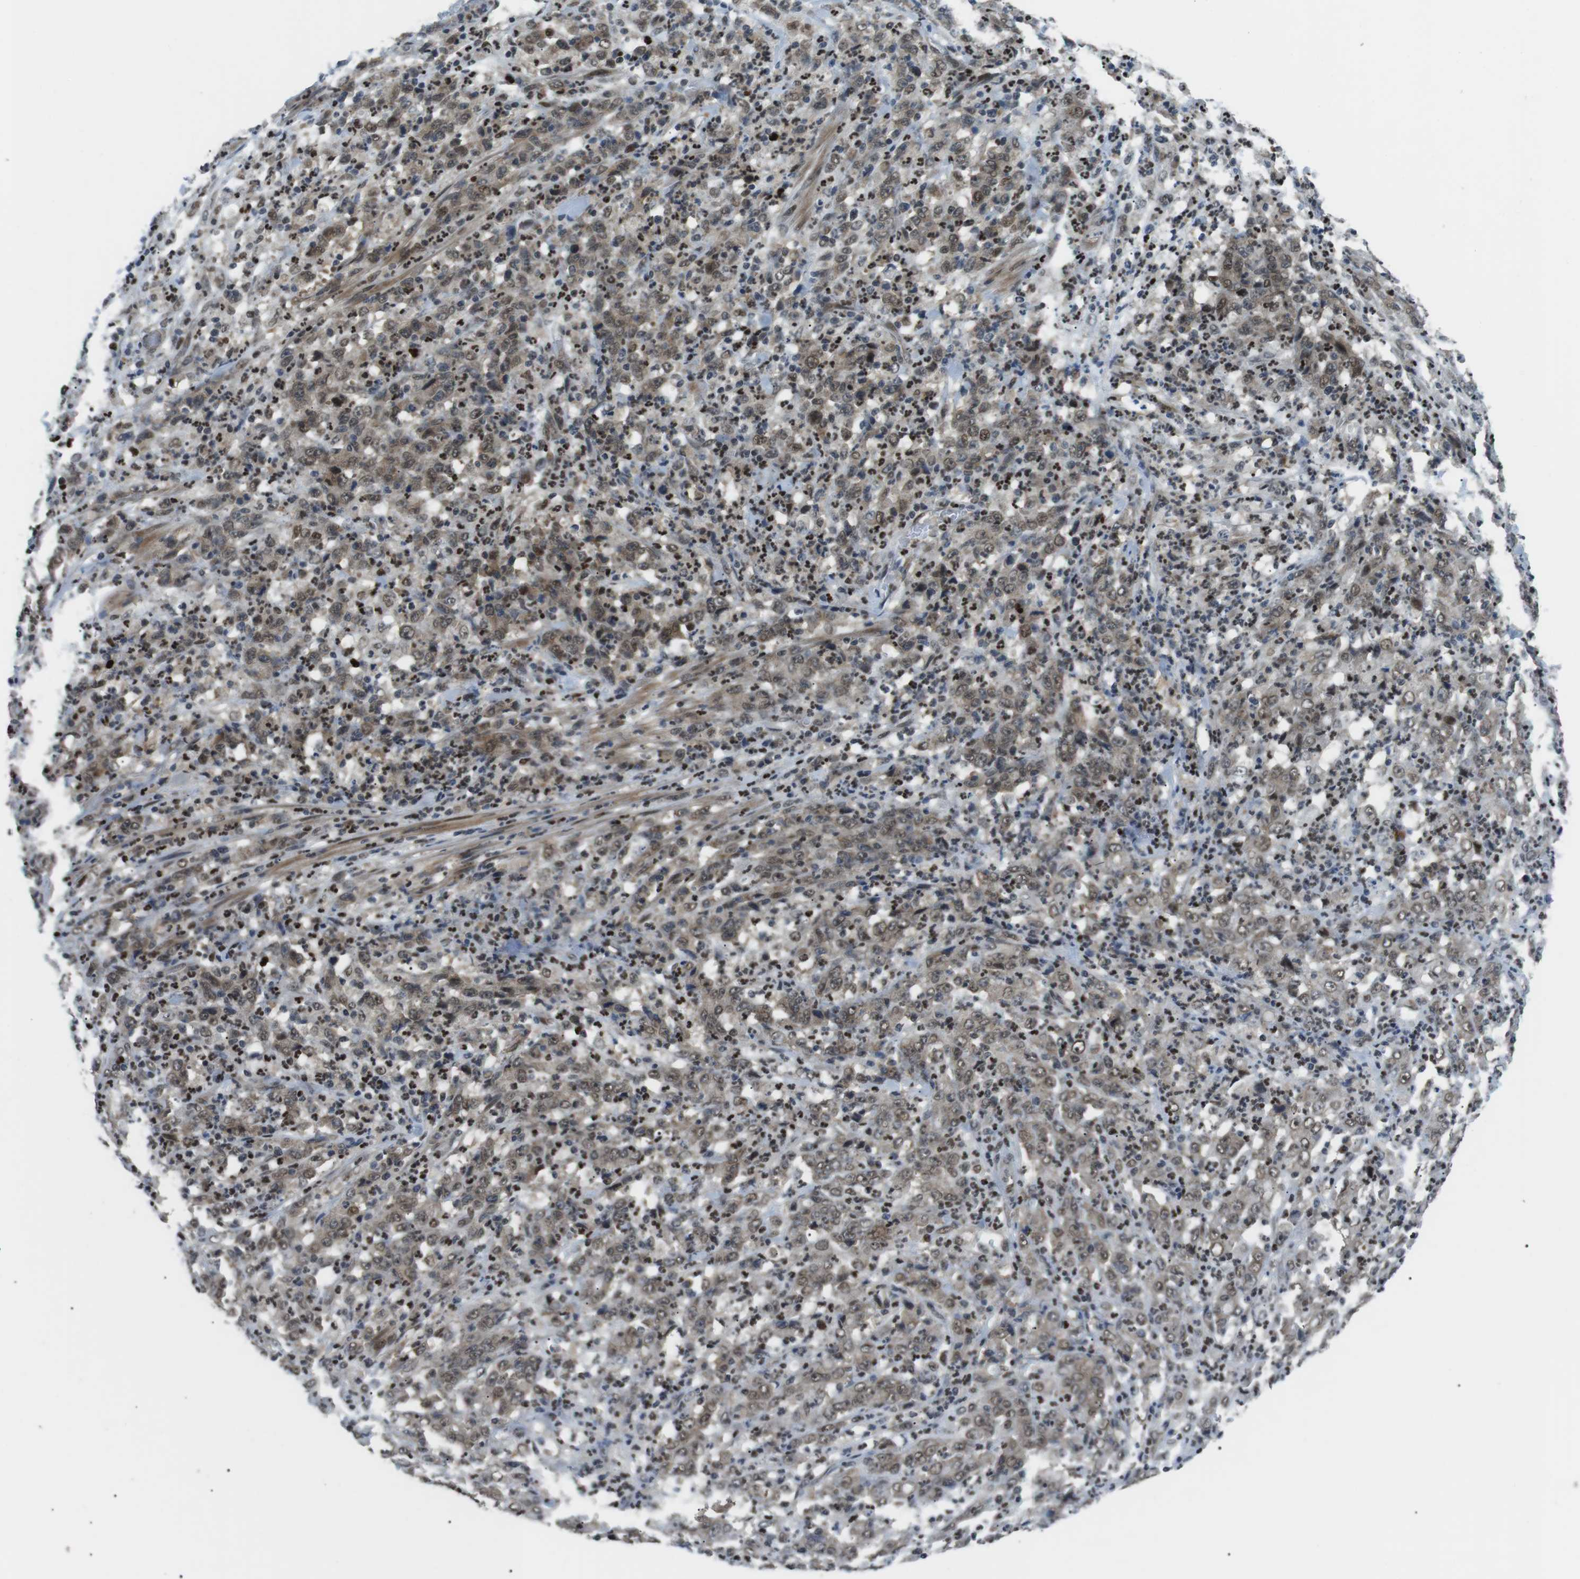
{"staining": {"intensity": "moderate", "quantity": ">75%", "location": "cytoplasmic/membranous,nuclear"}, "tissue": "stomach cancer", "cell_type": "Tumor cells", "image_type": "cancer", "snomed": [{"axis": "morphology", "description": "Adenocarcinoma, NOS"}, {"axis": "topography", "description": "Stomach, lower"}], "caption": "Moderate cytoplasmic/membranous and nuclear expression for a protein is seen in about >75% of tumor cells of adenocarcinoma (stomach) using immunohistochemistry (IHC).", "gene": "ORAI3", "patient": {"sex": "female", "age": 71}}